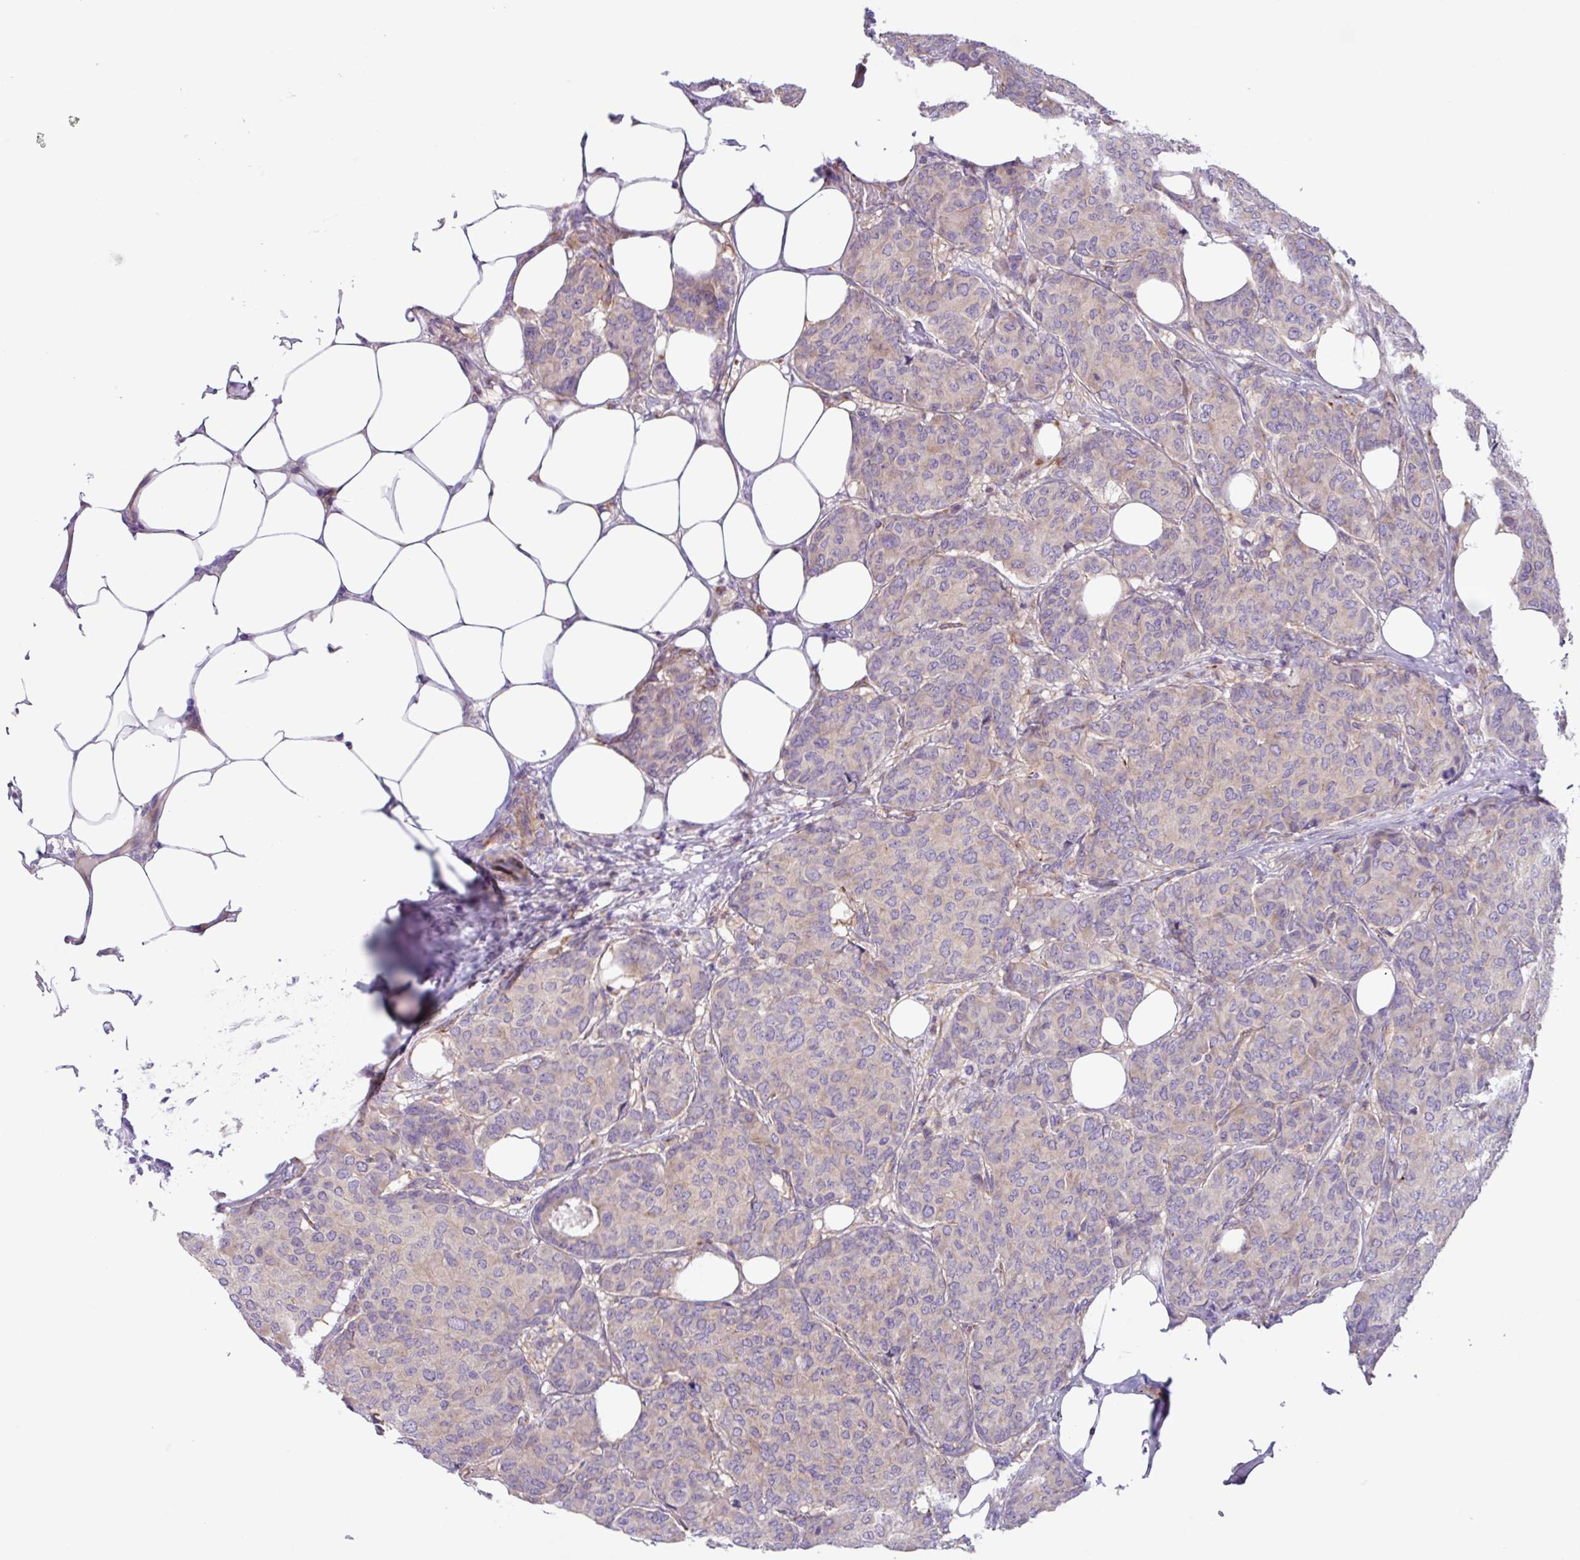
{"staining": {"intensity": "negative", "quantity": "none", "location": "none"}, "tissue": "breast cancer", "cell_type": "Tumor cells", "image_type": "cancer", "snomed": [{"axis": "morphology", "description": "Duct carcinoma"}, {"axis": "topography", "description": "Breast"}], "caption": "Tumor cells are negative for brown protein staining in breast cancer.", "gene": "MRM2", "patient": {"sex": "female", "age": 75}}